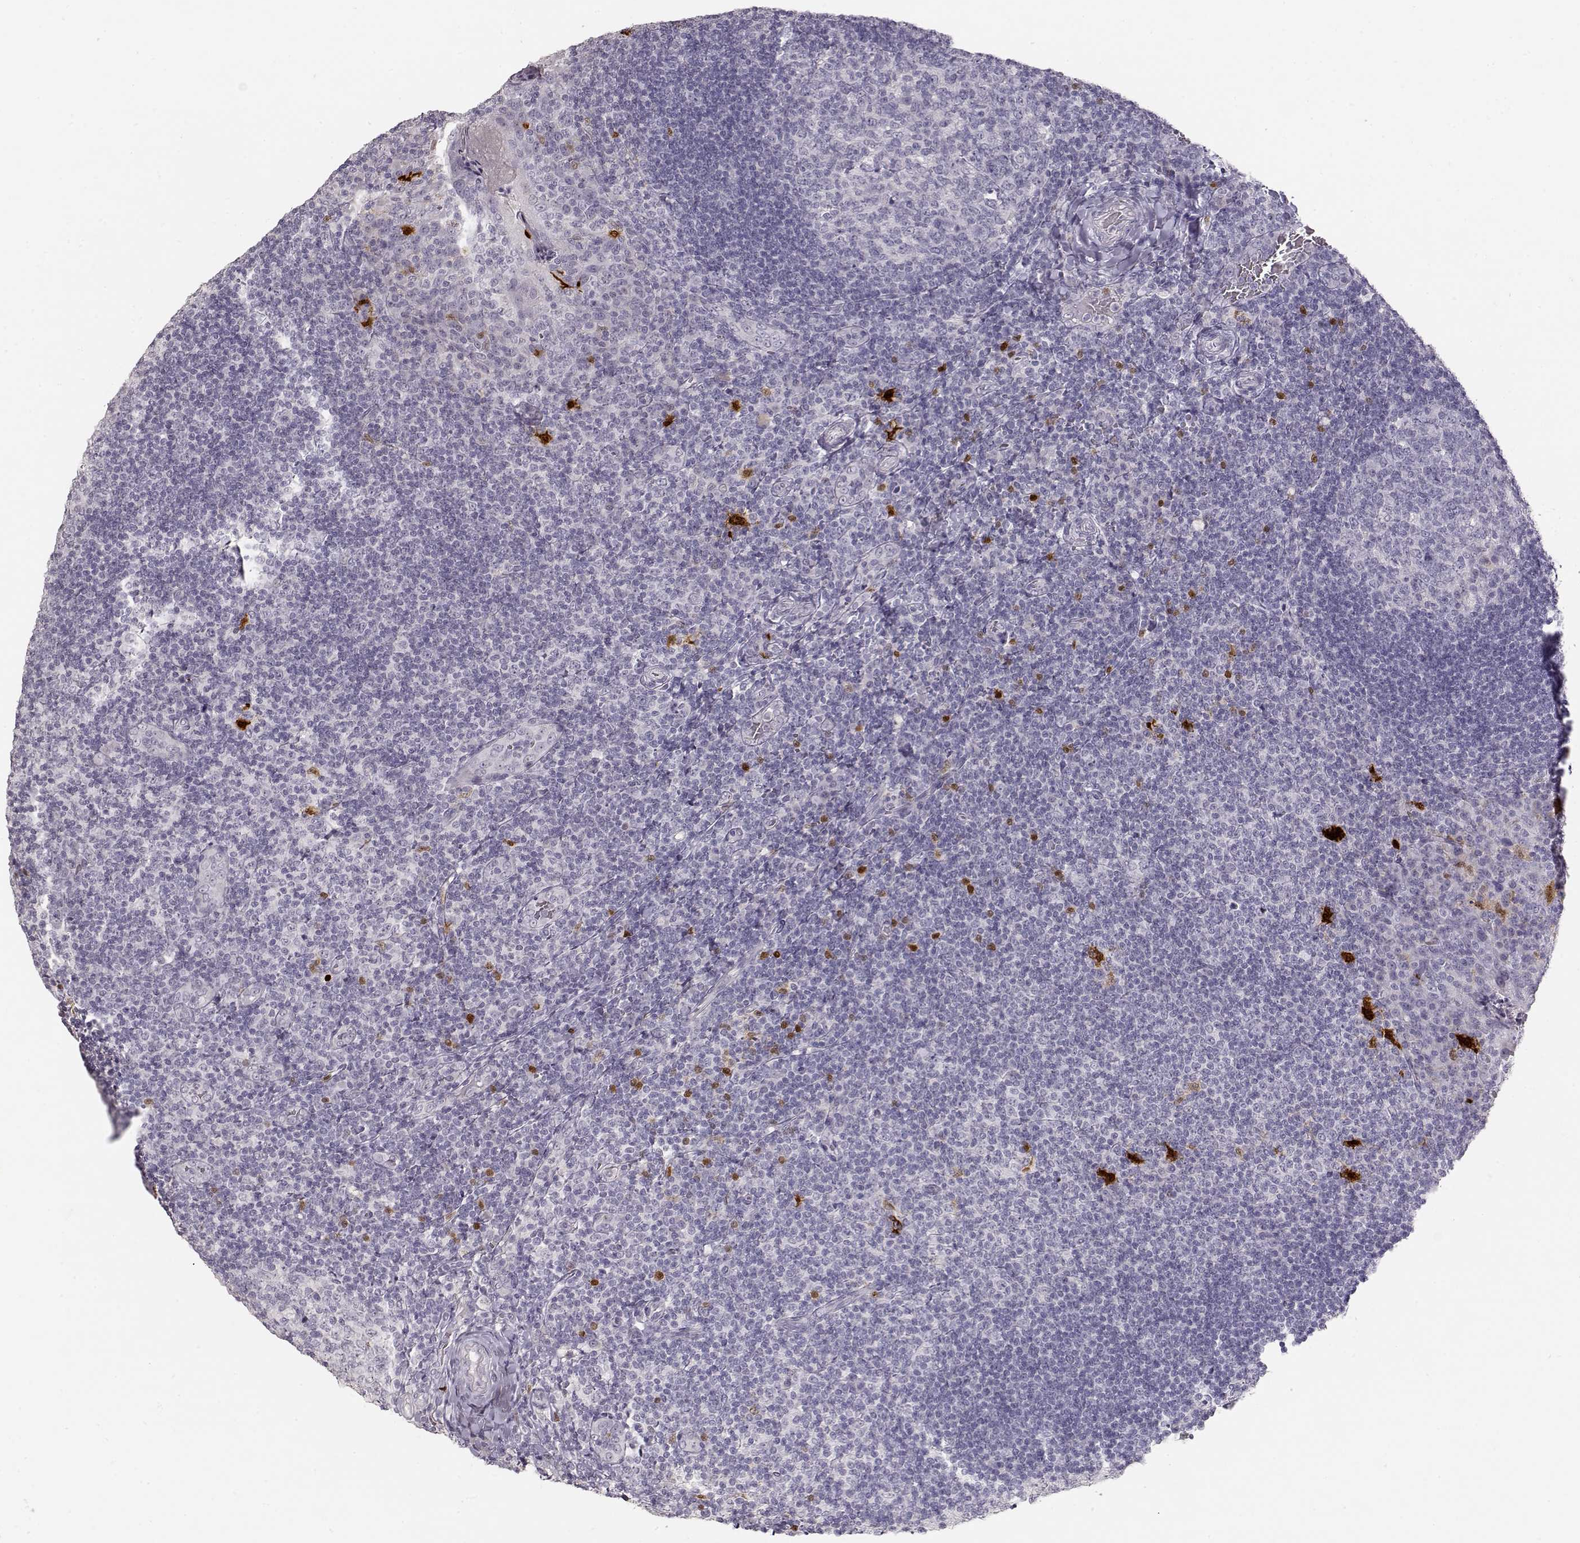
{"staining": {"intensity": "negative", "quantity": "none", "location": "none"}, "tissue": "tonsil", "cell_type": "Germinal center cells", "image_type": "normal", "snomed": [{"axis": "morphology", "description": "Normal tissue, NOS"}, {"axis": "topography", "description": "Tonsil"}], "caption": "Immunohistochemistry (IHC) photomicrograph of benign tonsil stained for a protein (brown), which demonstrates no expression in germinal center cells. Brightfield microscopy of IHC stained with DAB (3,3'-diaminobenzidine) (brown) and hematoxylin (blue), captured at high magnification.", "gene": "S100B", "patient": {"sex": "male", "age": 17}}